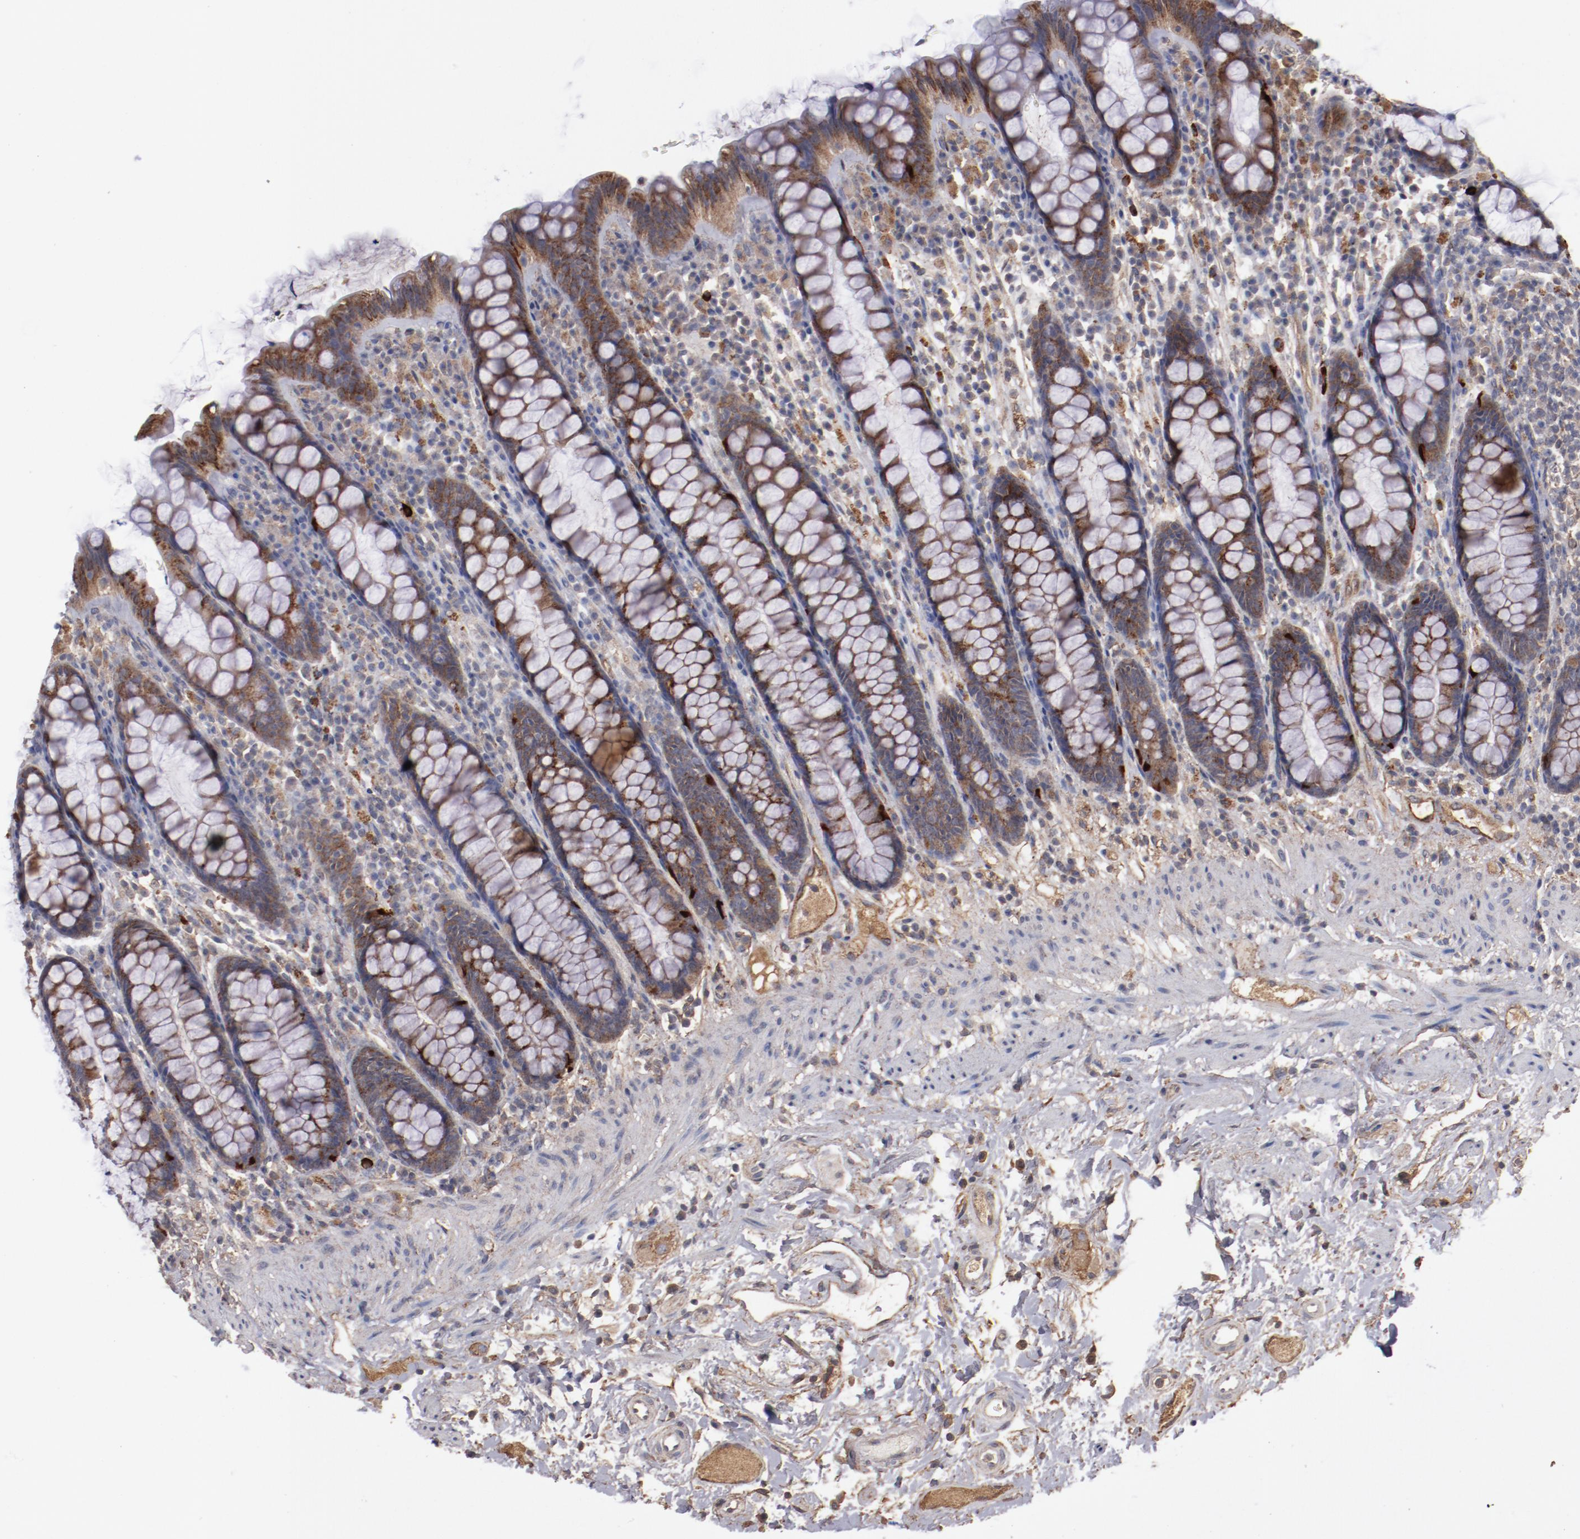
{"staining": {"intensity": "strong", "quantity": ">75%", "location": "cytoplasmic/membranous"}, "tissue": "rectum", "cell_type": "Glandular cells", "image_type": "normal", "snomed": [{"axis": "morphology", "description": "Normal tissue, NOS"}, {"axis": "topography", "description": "Rectum"}], "caption": "Immunohistochemistry image of benign rectum stained for a protein (brown), which exhibits high levels of strong cytoplasmic/membranous expression in approximately >75% of glandular cells.", "gene": "DIPK2B", "patient": {"sex": "male", "age": 92}}